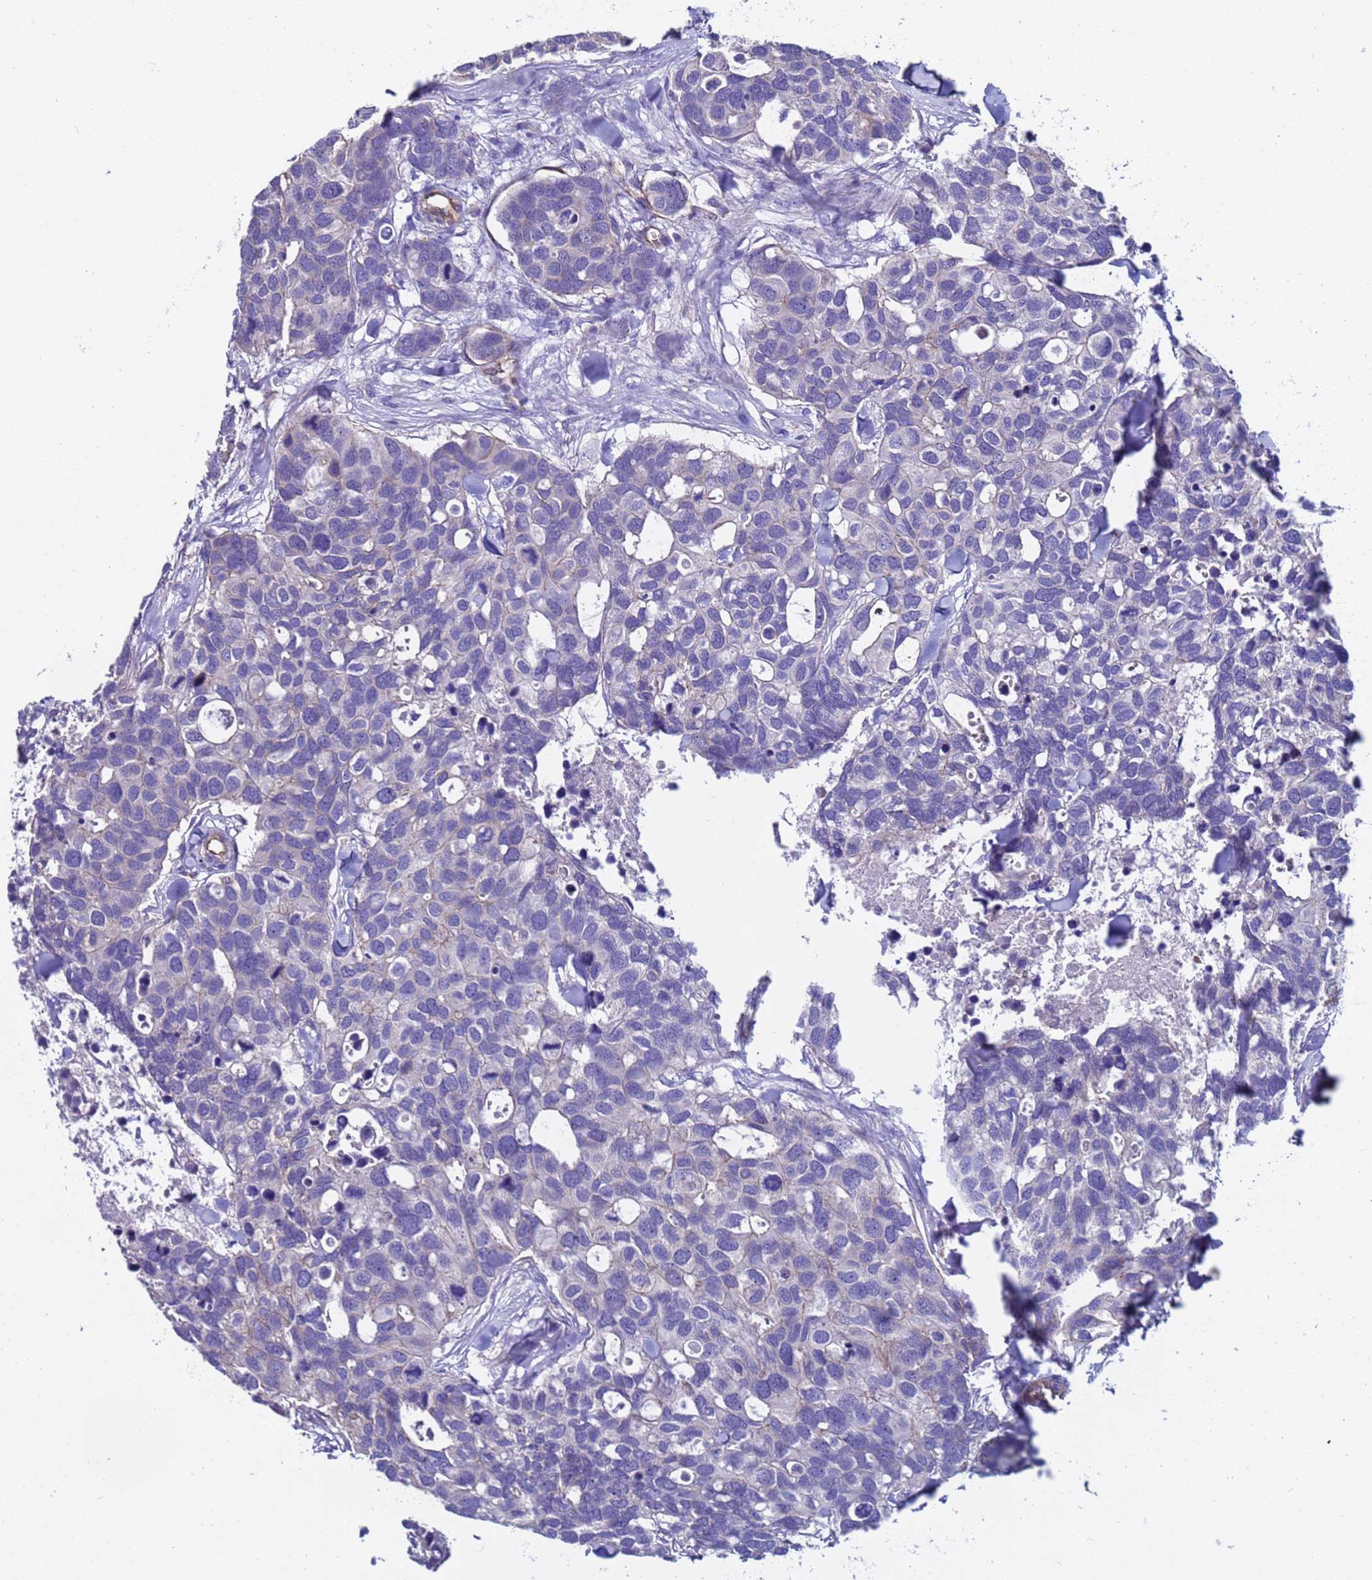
{"staining": {"intensity": "negative", "quantity": "none", "location": "none"}, "tissue": "breast cancer", "cell_type": "Tumor cells", "image_type": "cancer", "snomed": [{"axis": "morphology", "description": "Duct carcinoma"}, {"axis": "topography", "description": "Breast"}], "caption": "Breast cancer was stained to show a protein in brown. There is no significant staining in tumor cells.", "gene": "ZNF248", "patient": {"sex": "female", "age": 83}}